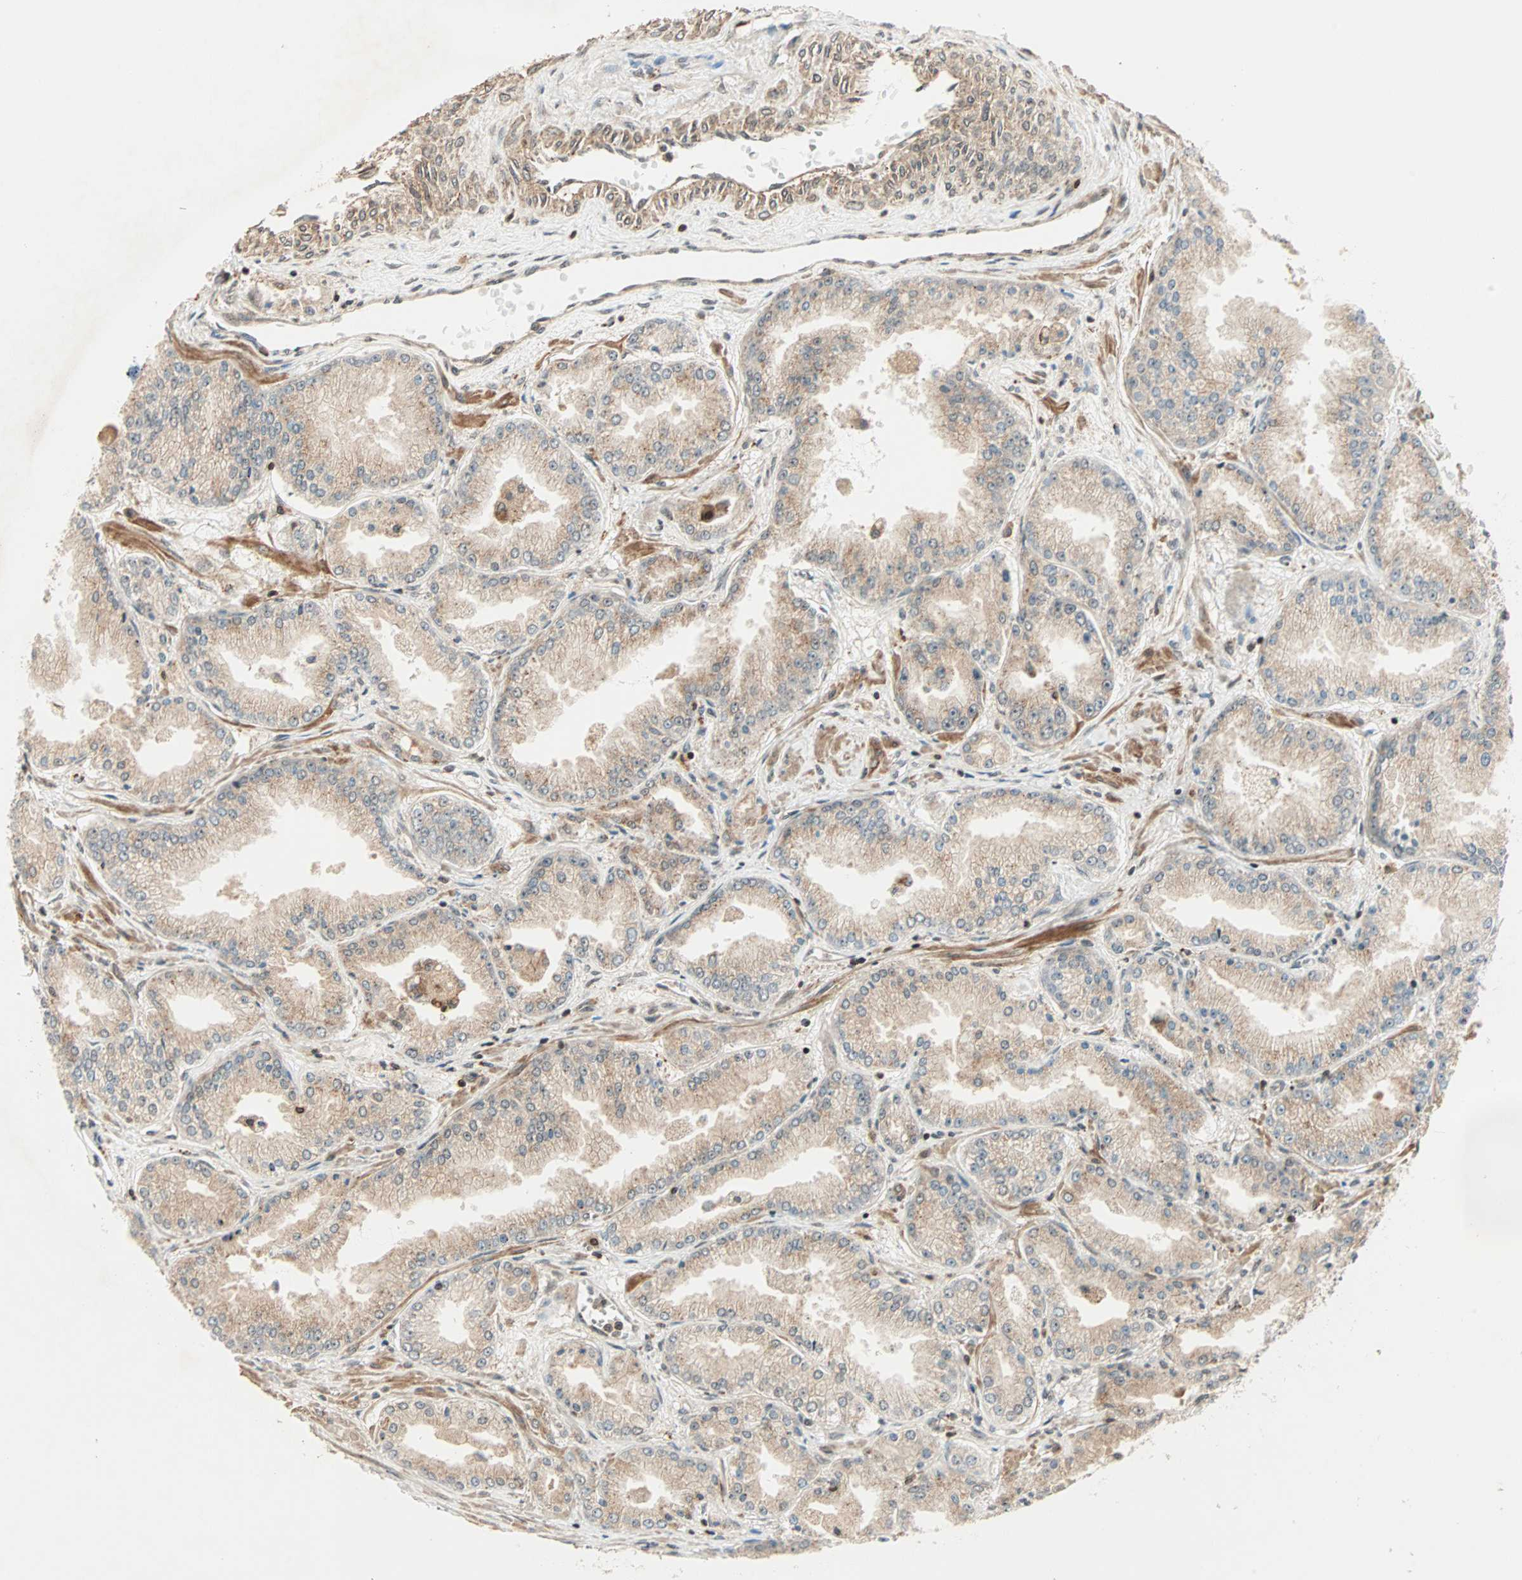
{"staining": {"intensity": "moderate", "quantity": ">75%", "location": "cytoplasmic/membranous,nuclear"}, "tissue": "prostate cancer", "cell_type": "Tumor cells", "image_type": "cancer", "snomed": [{"axis": "morphology", "description": "Adenocarcinoma, High grade"}, {"axis": "topography", "description": "Prostate"}], "caption": "Tumor cells reveal medium levels of moderate cytoplasmic/membranous and nuclear expression in about >75% of cells in human prostate cancer.", "gene": "ZBED9", "patient": {"sex": "male", "age": 61}}